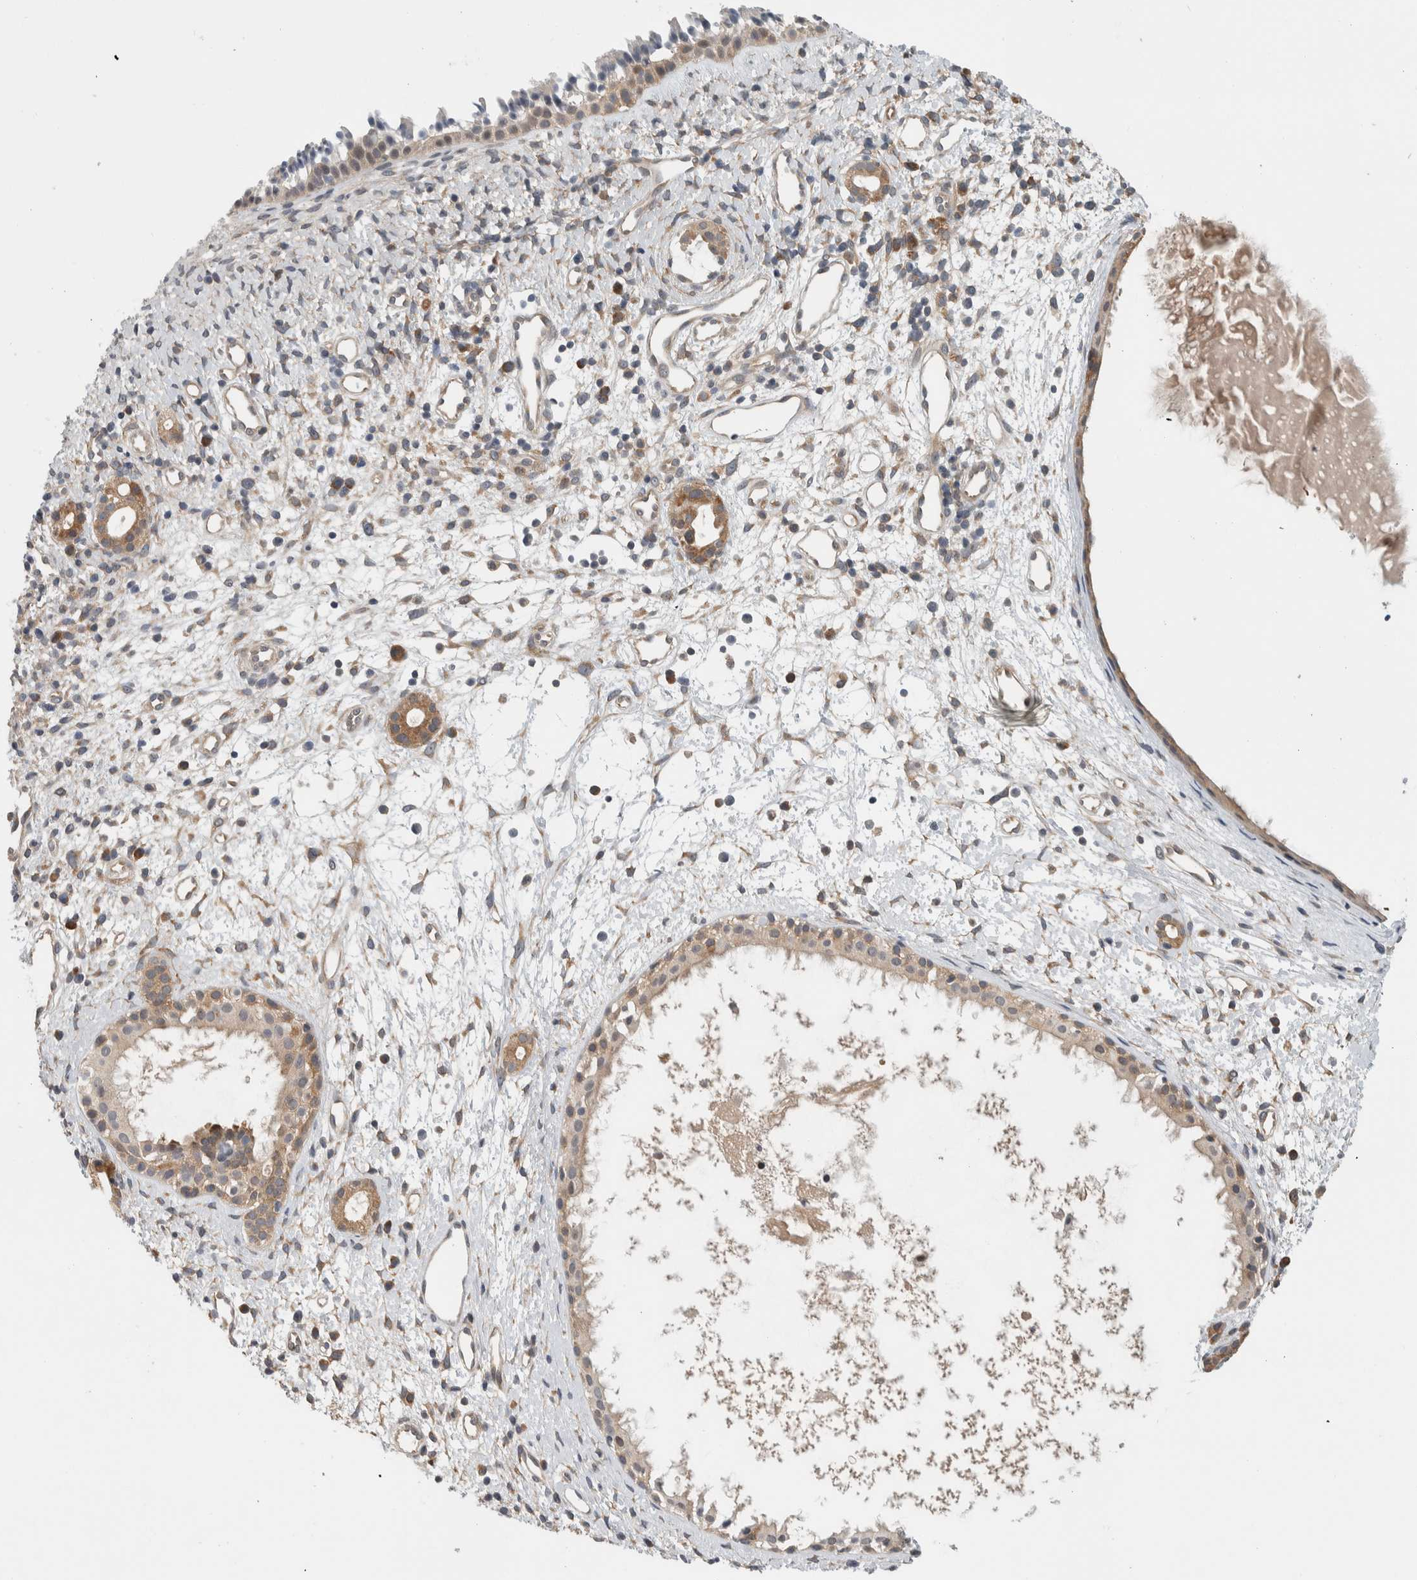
{"staining": {"intensity": "weak", "quantity": "<25%", "location": "cytoplasmic/membranous"}, "tissue": "nasopharynx", "cell_type": "Respiratory epithelial cells", "image_type": "normal", "snomed": [{"axis": "morphology", "description": "Normal tissue, NOS"}, {"axis": "topography", "description": "Nasopharynx"}], "caption": "Immunohistochemical staining of normal nasopharynx reveals no significant expression in respiratory epithelial cells.", "gene": "CCDC43", "patient": {"sex": "male", "age": 22}}